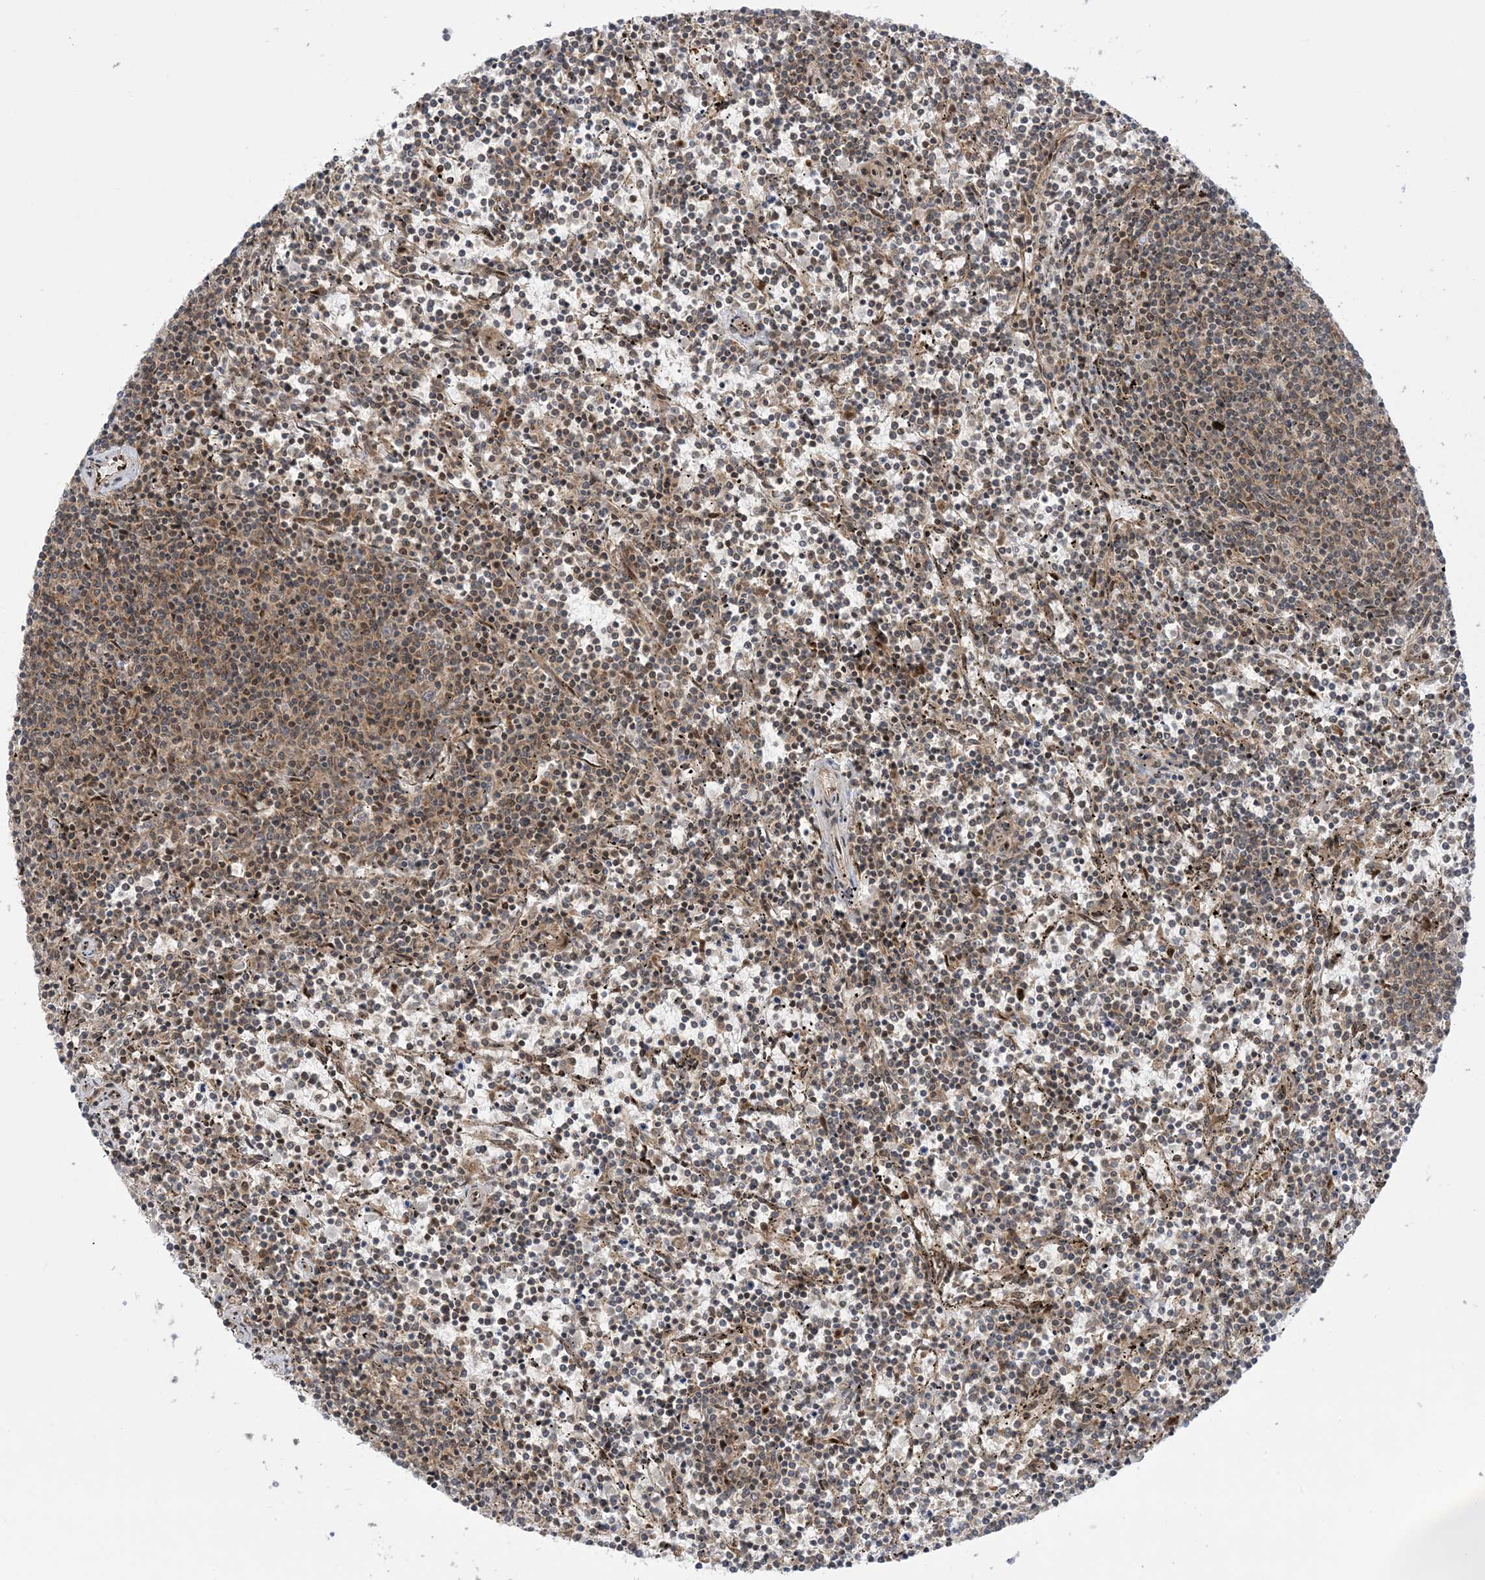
{"staining": {"intensity": "weak", "quantity": "25%-75%", "location": "cytoplasmic/membranous"}, "tissue": "lymphoma", "cell_type": "Tumor cells", "image_type": "cancer", "snomed": [{"axis": "morphology", "description": "Malignant lymphoma, non-Hodgkin's type, Low grade"}, {"axis": "topography", "description": "Spleen"}], "caption": "Immunohistochemical staining of lymphoma reveals low levels of weak cytoplasmic/membranous expression in approximately 25%-75% of tumor cells.", "gene": "CASP4", "patient": {"sex": "female", "age": 50}}